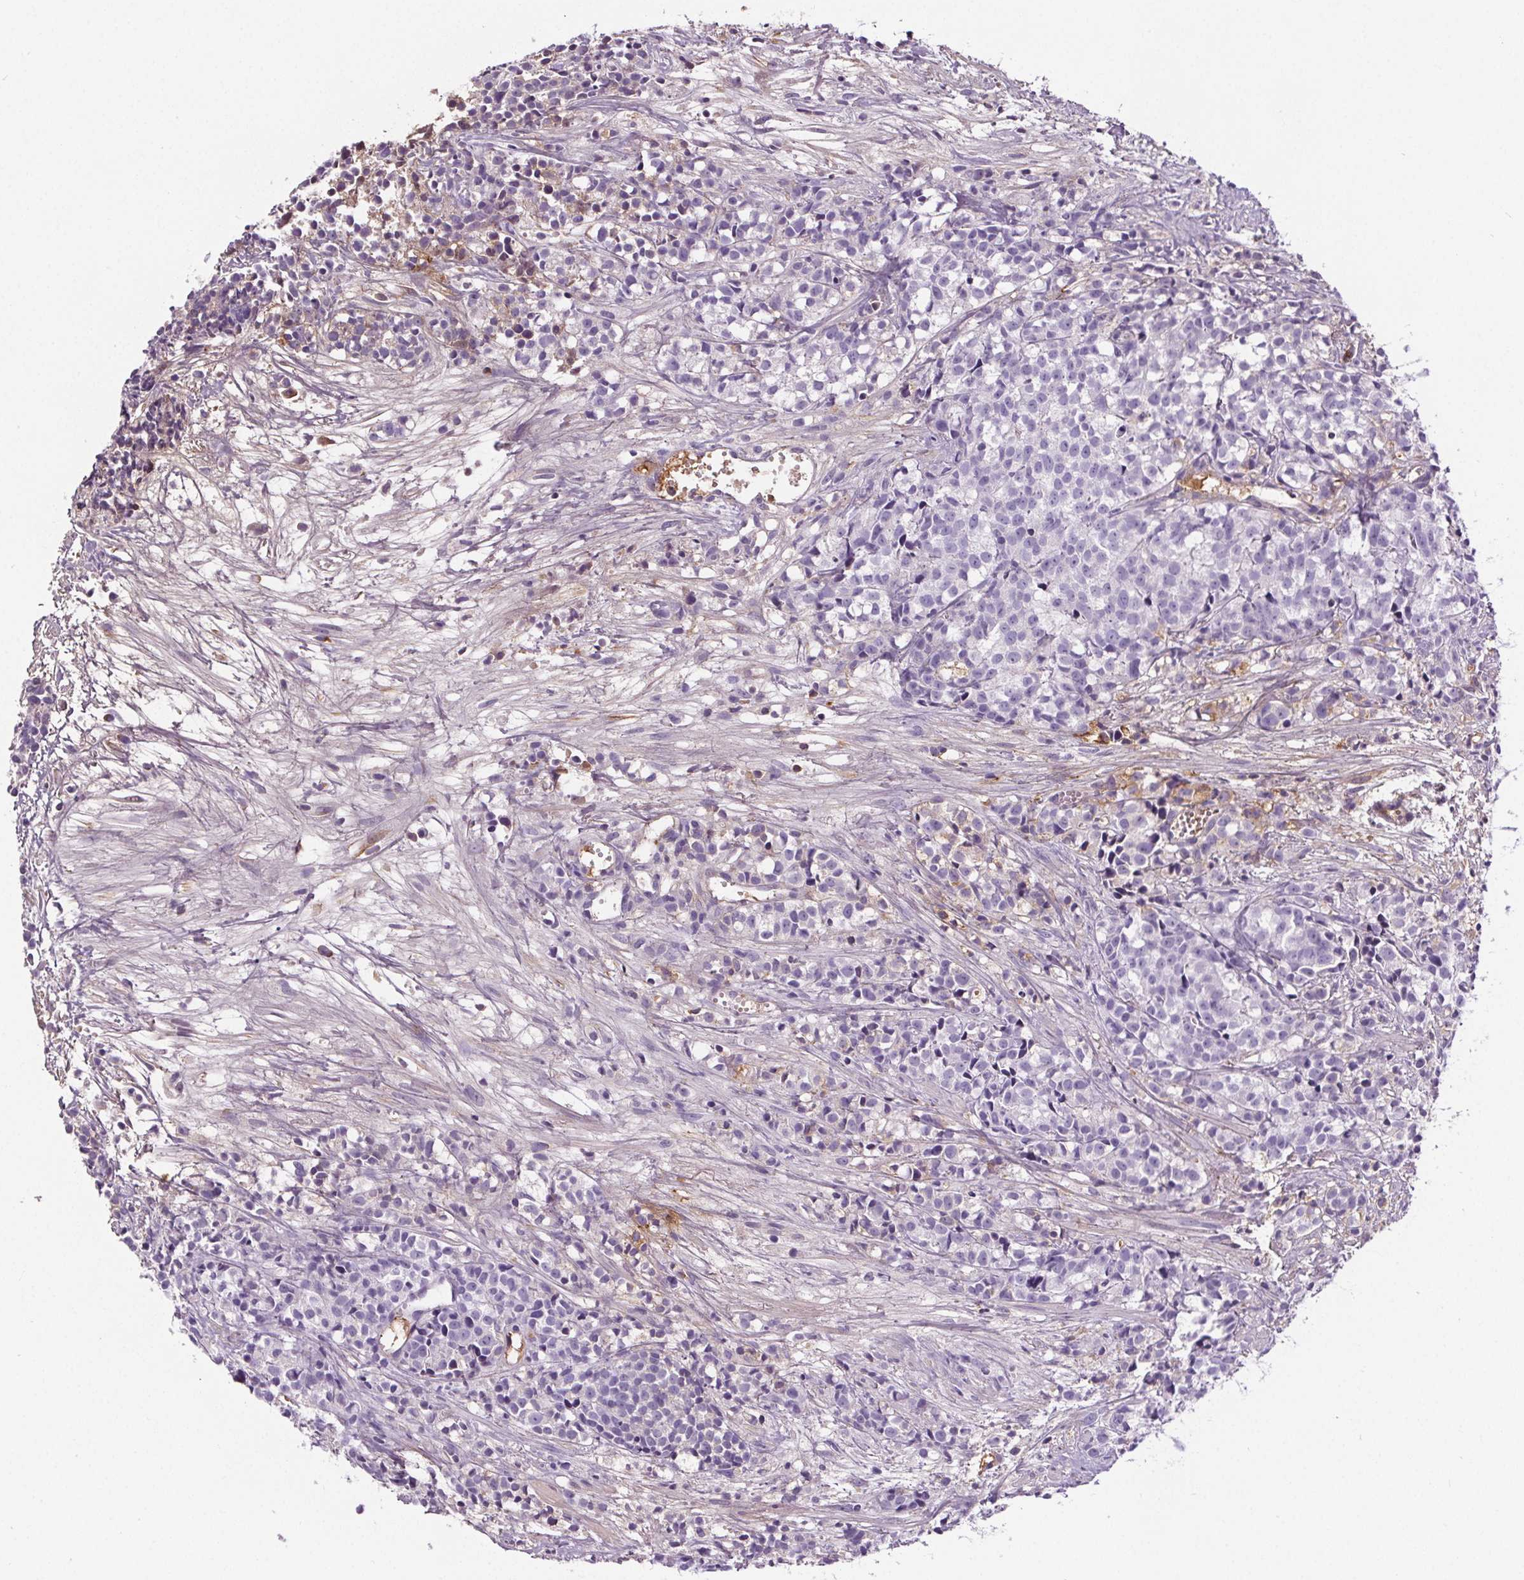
{"staining": {"intensity": "negative", "quantity": "none", "location": "none"}, "tissue": "prostate cancer", "cell_type": "Tumor cells", "image_type": "cancer", "snomed": [{"axis": "morphology", "description": "Adenocarcinoma, High grade"}, {"axis": "topography", "description": "Prostate"}], "caption": "This is a micrograph of IHC staining of prostate cancer (adenocarcinoma (high-grade)), which shows no expression in tumor cells.", "gene": "CD5L", "patient": {"sex": "male", "age": 58}}